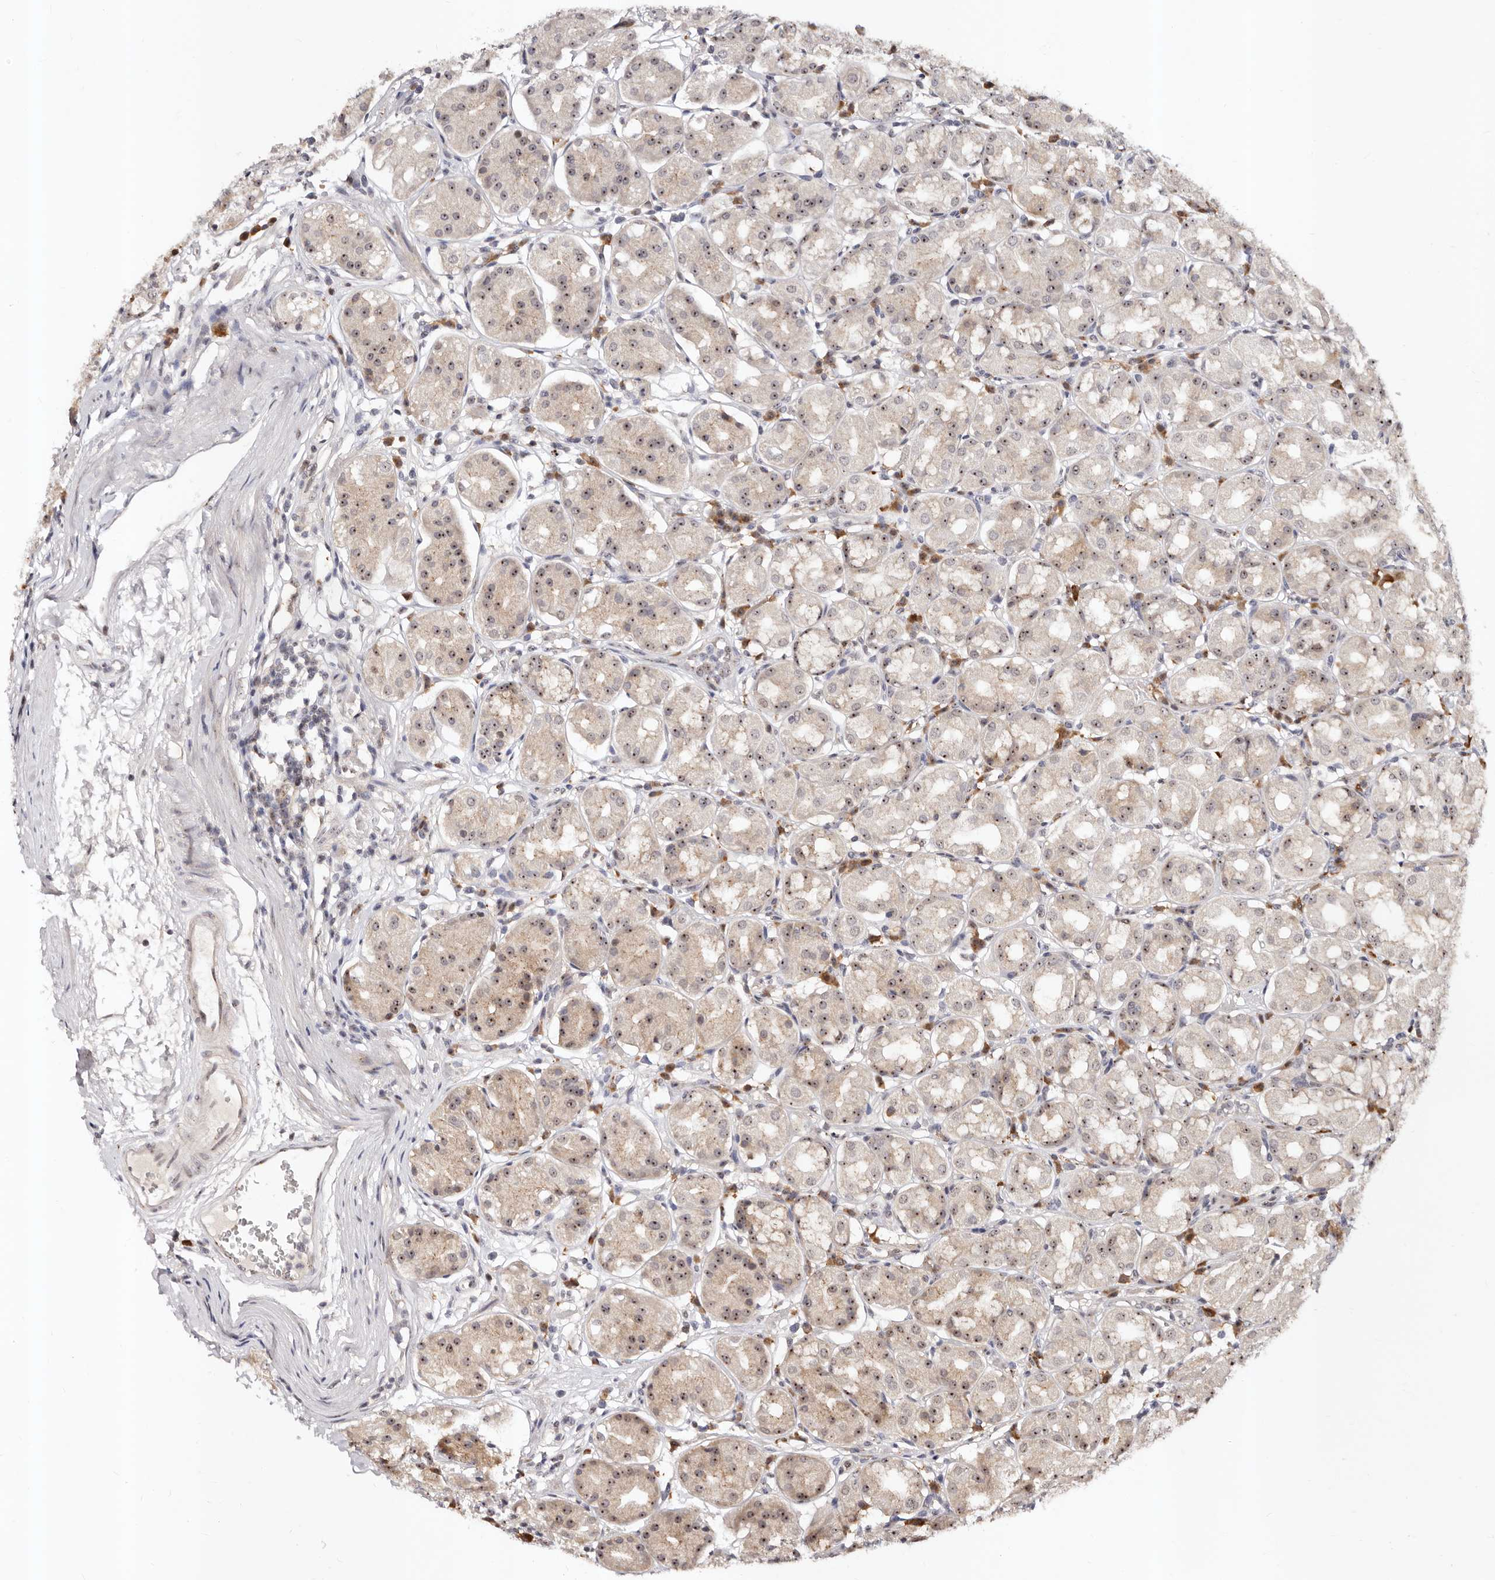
{"staining": {"intensity": "moderate", "quantity": "25%-75%", "location": "cytoplasmic/membranous,nuclear"}, "tissue": "stomach", "cell_type": "Glandular cells", "image_type": "normal", "snomed": [{"axis": "morphology", "description": "Normal tissue, NOS"}, {"axis": "topography", "description": "Stomach"}, {"axis": "topography", "description": "Stomach, lower"}], "caption": "Protein staining reveals moderate cytoplasmic/membranous,nuclear expression in approximately 25%-75% of glandular cells in unremarkable stomach.", "gene": "APOL6", "patient": {"sex": "female", "age": 56}}